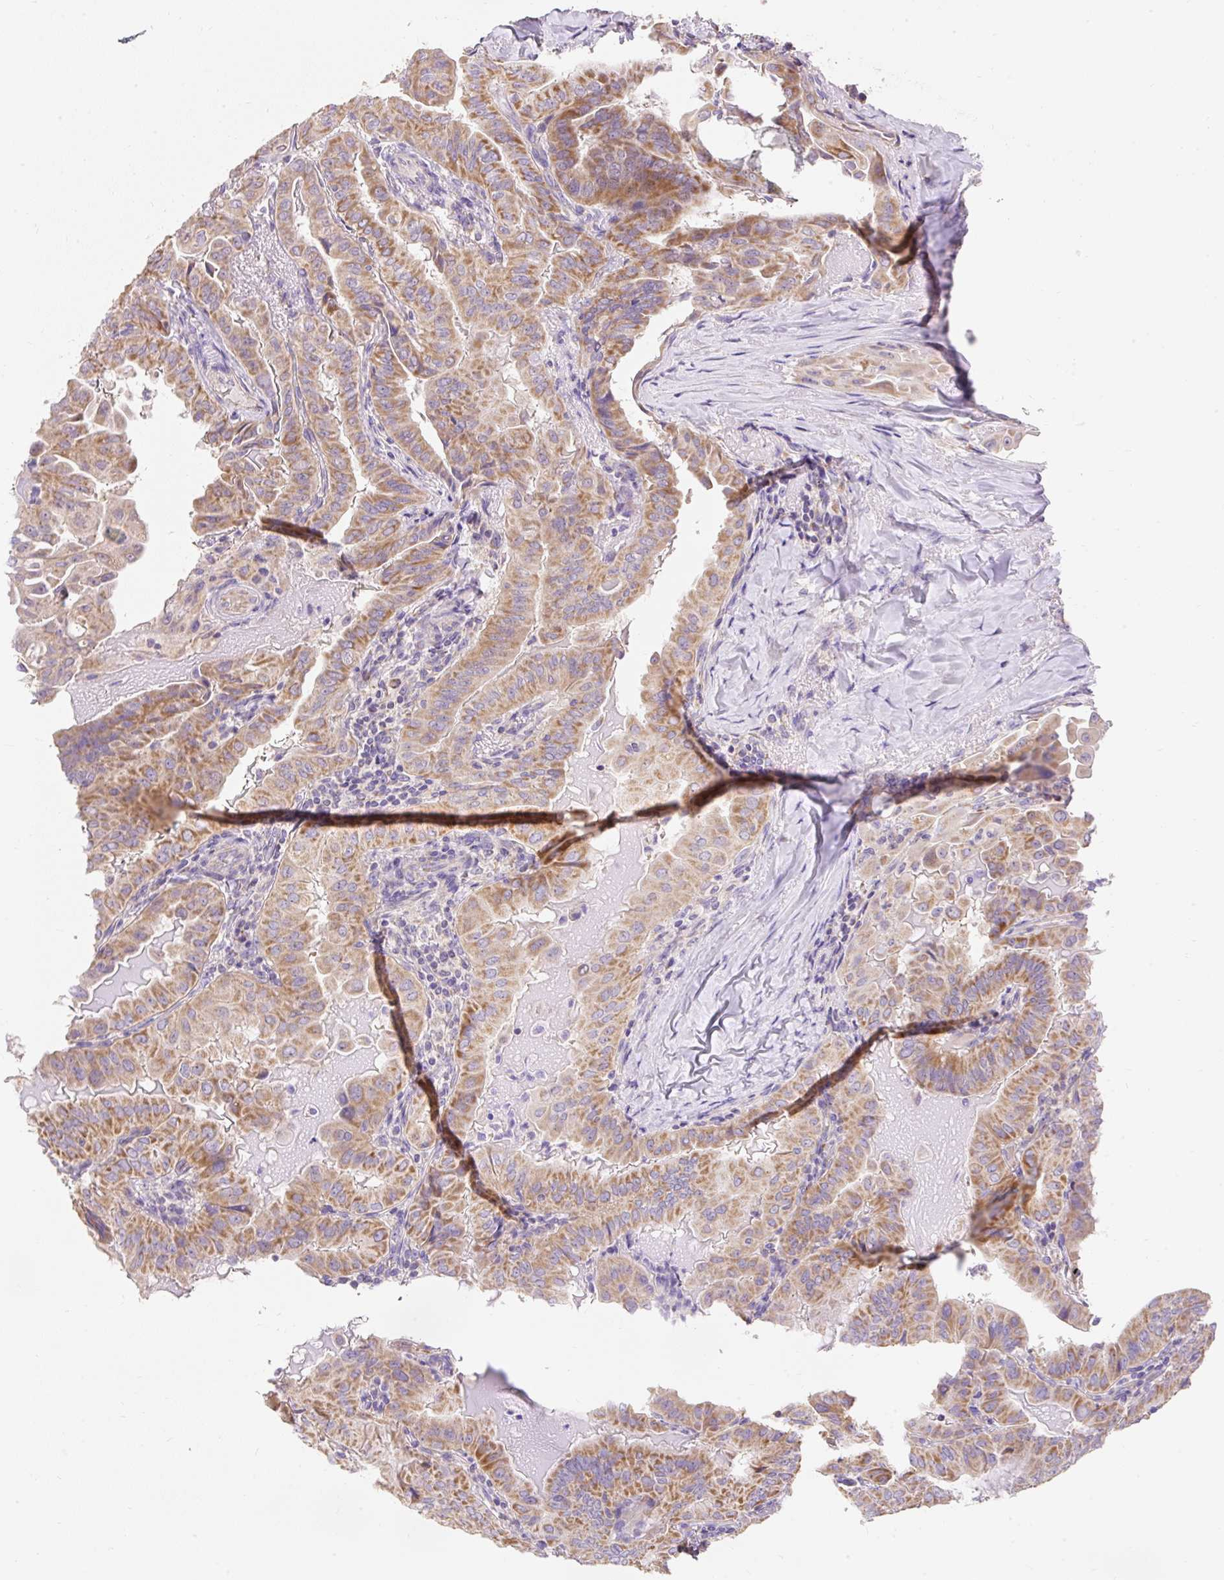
{"staining": {"intensity": "moderate", "quantity": ">75%", "location": "cytoplasmic/membranous"}, "tissue": "thyroid cancer", "cell_type": "Tumor cells", "image_type": "cancer", "snomed": [{"axis": "morphology", "description": "Papillary adenocarcinoma, NOS"}, {"axis": "topography", "description": "Thyroid gland"}], "caption": "Papillary adenocarcinoma (thyroid) stained for a protein (brown) reveals moderate cytoplasmic/membranous positive positivity in about >75% of tumor cells.", "gene": "PMAIP1", "patient": {"sex": "female", "age": 68}}